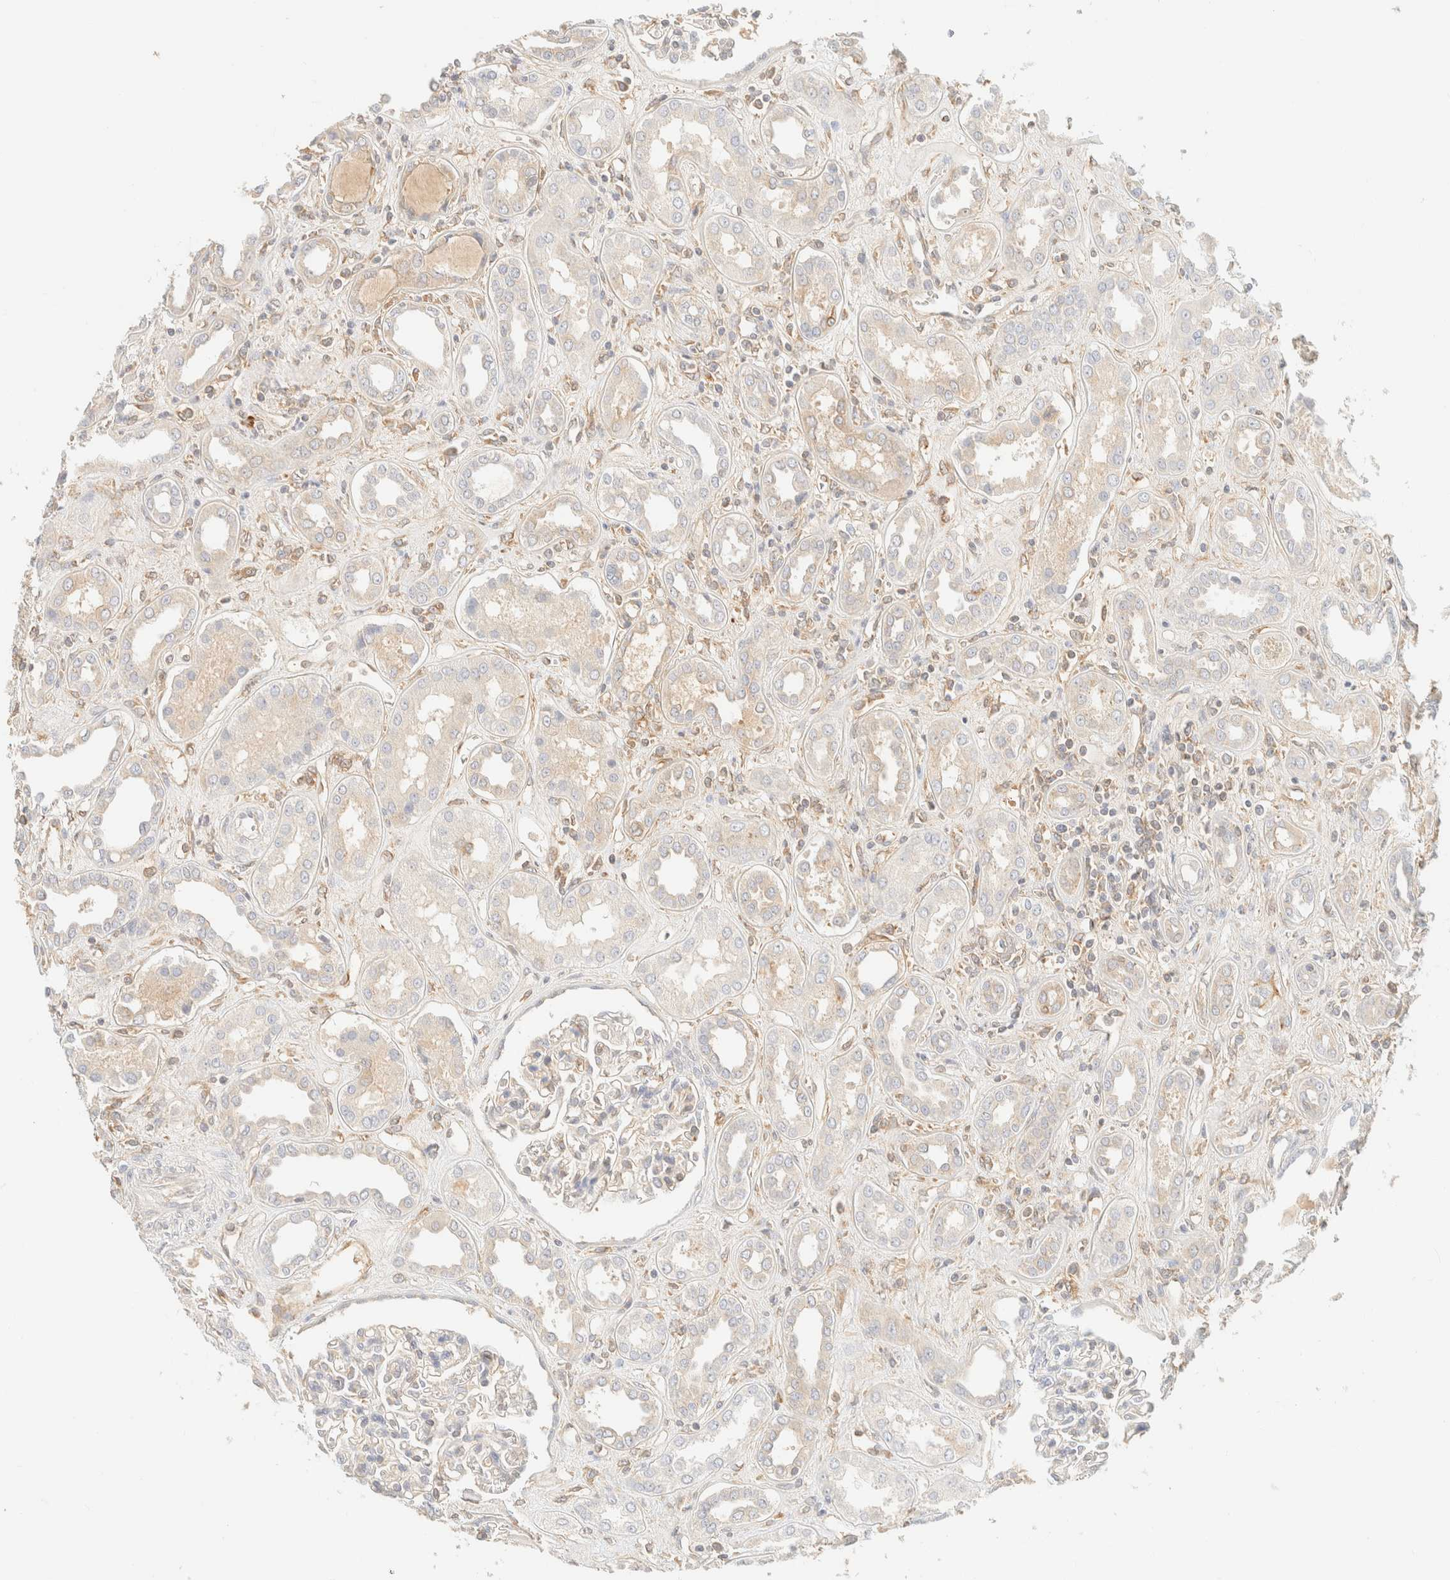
{"staining": {"intensity": "weak", "quantity": "<25%", "location": "cytoplasmic/membranous"}, "tissue": "kidney", "cell_type": "Cells in glomeruli", "image_type": "normal", "snomed": [{"axis": "morphology", "description": "Normal tissue, NOS"}, {"axis": "topography", "description": "Kidney"}], "caption": "IHC photomicrograph of unremarkable human kidney stained for a protein (brown), which displays no expression in cells in glomeruli. (DAB IHC visualized using brightfield microscopy, high magnification).", "gene": "FHOD1", "patient": {"sex": "male", "age": 59}}